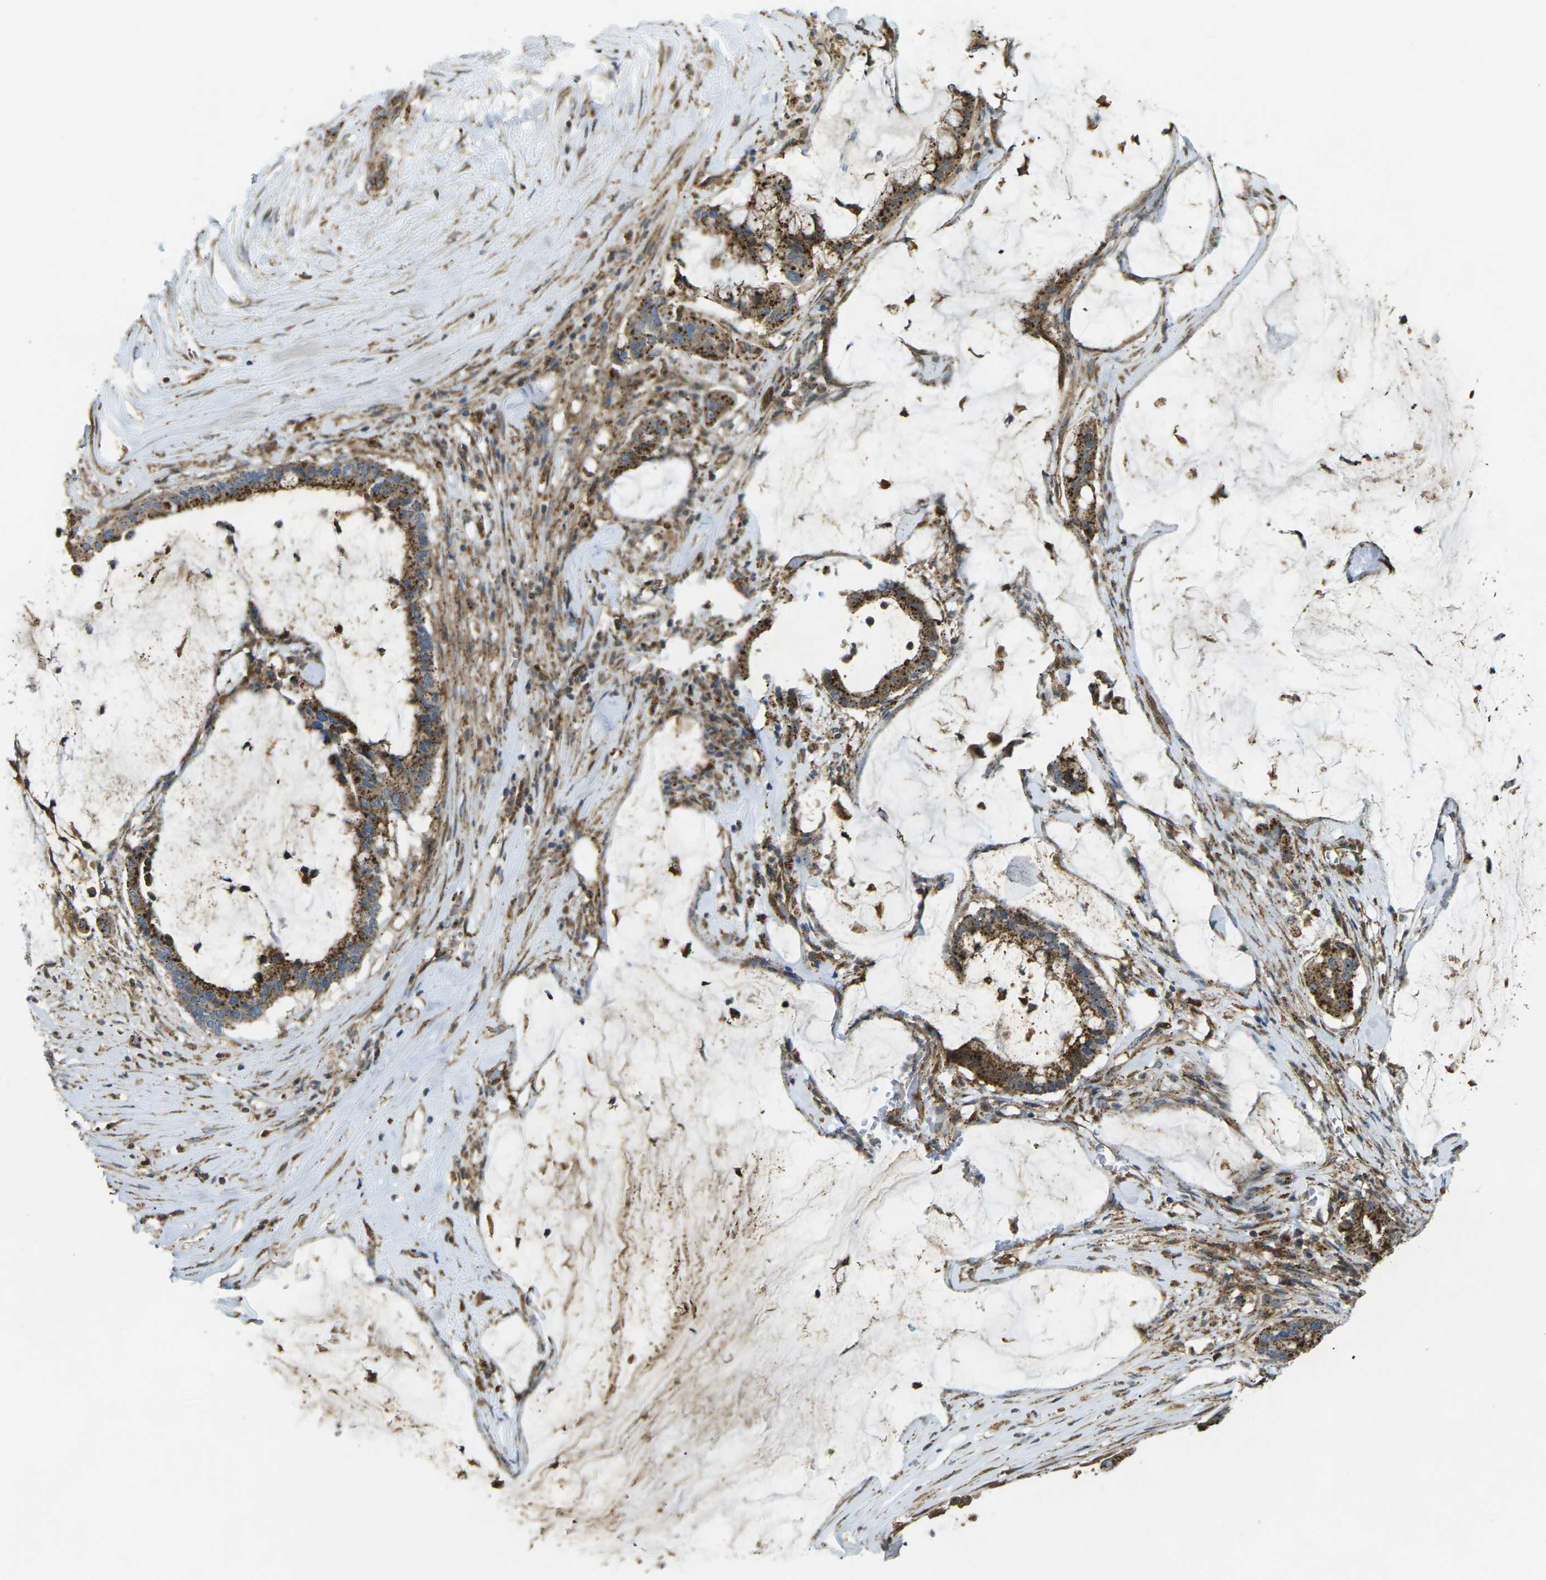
{"staining": {"intensity": "strong", "quantity": ">75%", "location": "cytoplasmic/membranous"}, "tissue": "pancreatic cancer", "cell_type": "Tumor cells", "image_type": "cancer", "snomed": [{"axis": "morphology", "description": "Adenocarcinoma, NOS"}, {"axis": "topography", "description": "Pancreas"}], "caption": "An immunohistochemistry (IHC) image of tumor tissue is shown. Protein staining in brown shows strong cytoplasmic/membranous positivity in pancreatic adenocarcinoma within tumor cells.", "gene": "CHMP3", "patient": {"sex": "male", "age": 41}}